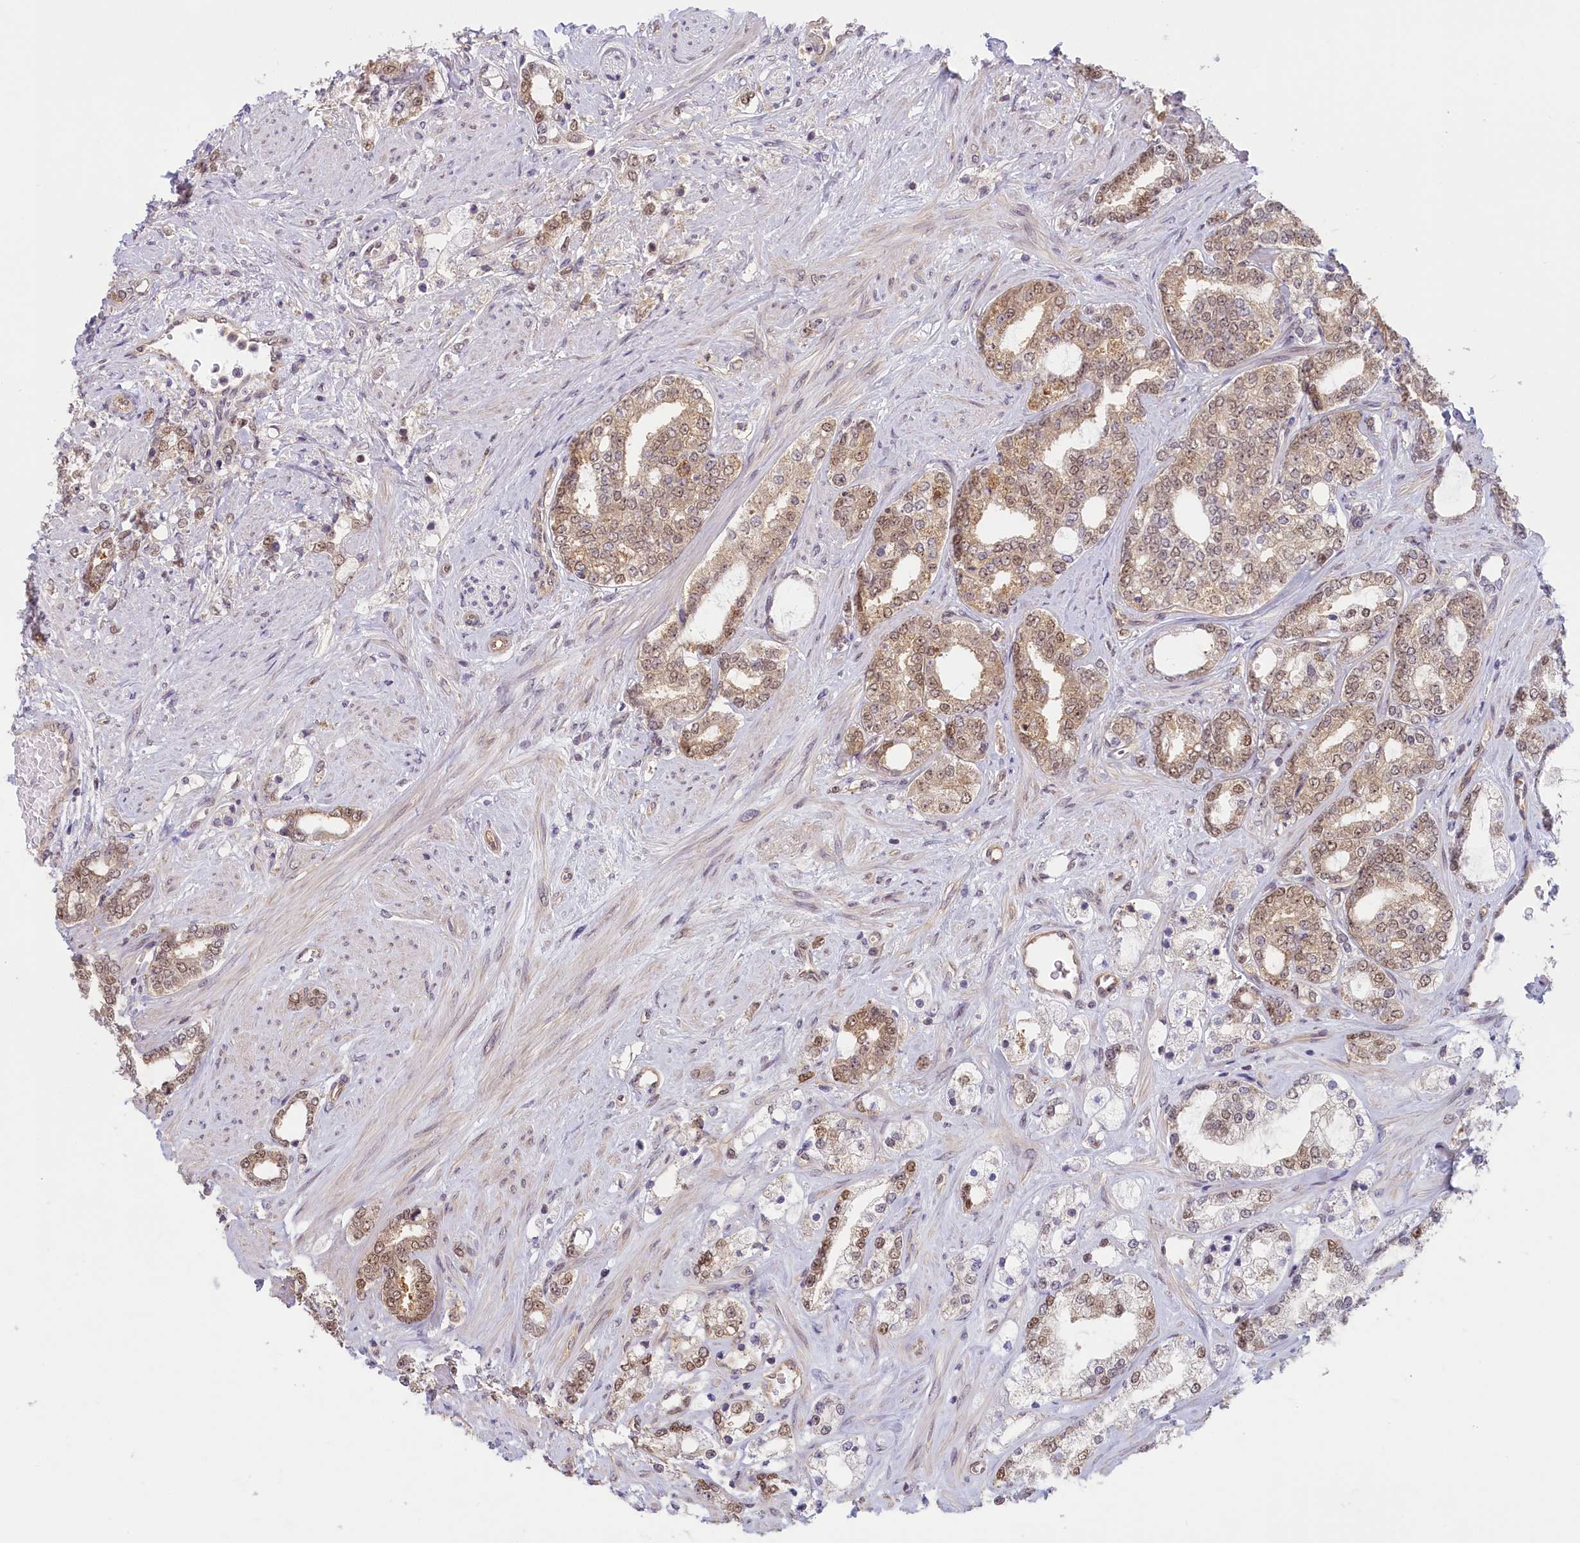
{"staining": {"intensity": "moderate", "quantity": ">75%", "location": "cytoplasmic/membranous,nuclear"}, "tissue": "prostate cancer", "cell_type": "Tumor cells", "image_type": "cancer", "snomed": [{"axis": "morphology", "description": "Adenocarcinoma, High grade"}, {"axis": "topography", "description": "Prostate"}], "caption": "Immunohistochemical staining of adenocarcinoma (high-grade) (prostate) shows medium levels of moderate cytoplasmic/membranous and nuclear protein staining in about >75% of tumor cells. The staining was performed using DAB (3,3'-diaminobenzidine) to visualize the protein expression in brown, while the nuclei were stained in blue with hematoxylin (Magnification: 20x).", "gene": "C19orf44", "patient": {"sex": "male", "age": 64}}